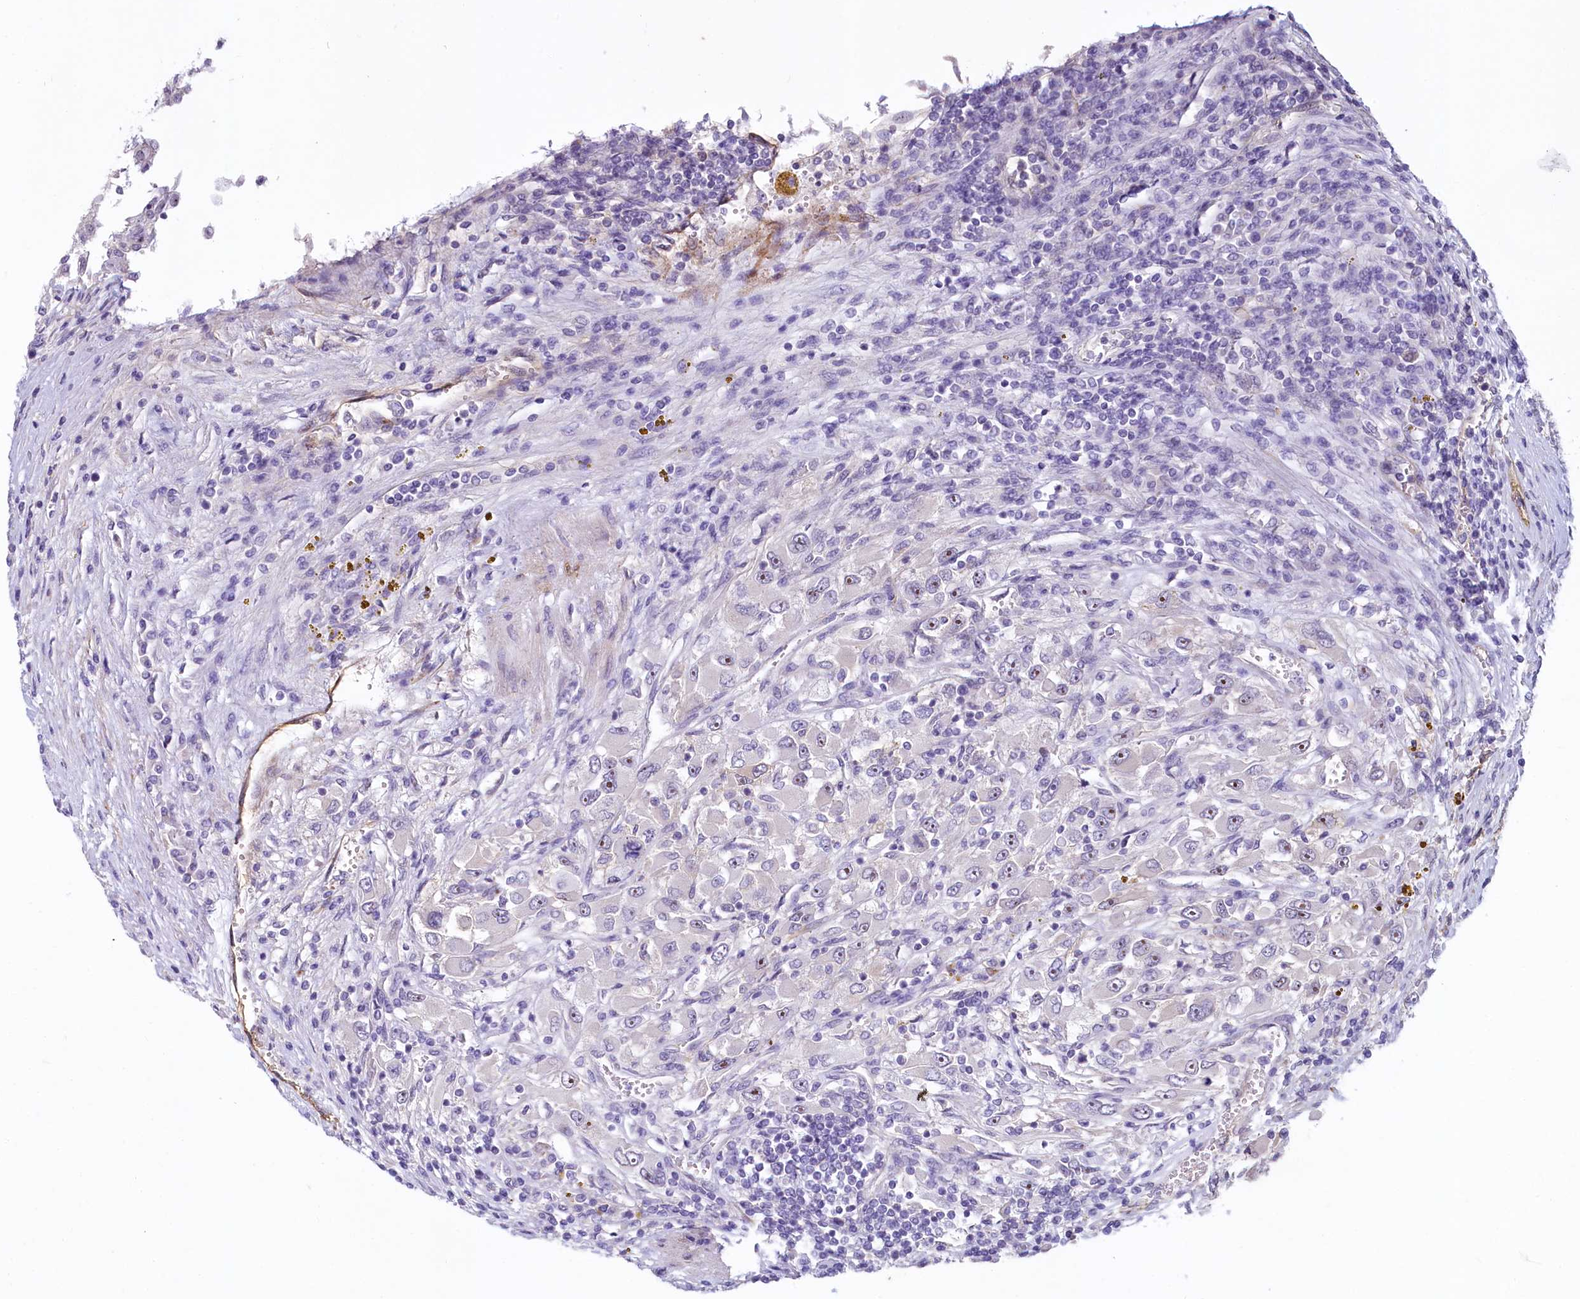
{"staining": {"intensity": "negative", "quantity": "none", "location": "none"}, "tissue": "renal cancer", "cell_type": "Tumor cells", "image_type": "cancer", "snomed": [{"axis": "morphology", "description": "Adenocarcinoma, NOS"}, {"axis": "topography", "description": "Kidney"}], "caption": "Tumor cells are negative for protein expression in human renal adenocarcinoma.", "gene": "PROCR", "patient": {"sex": "female", "age": 52}}